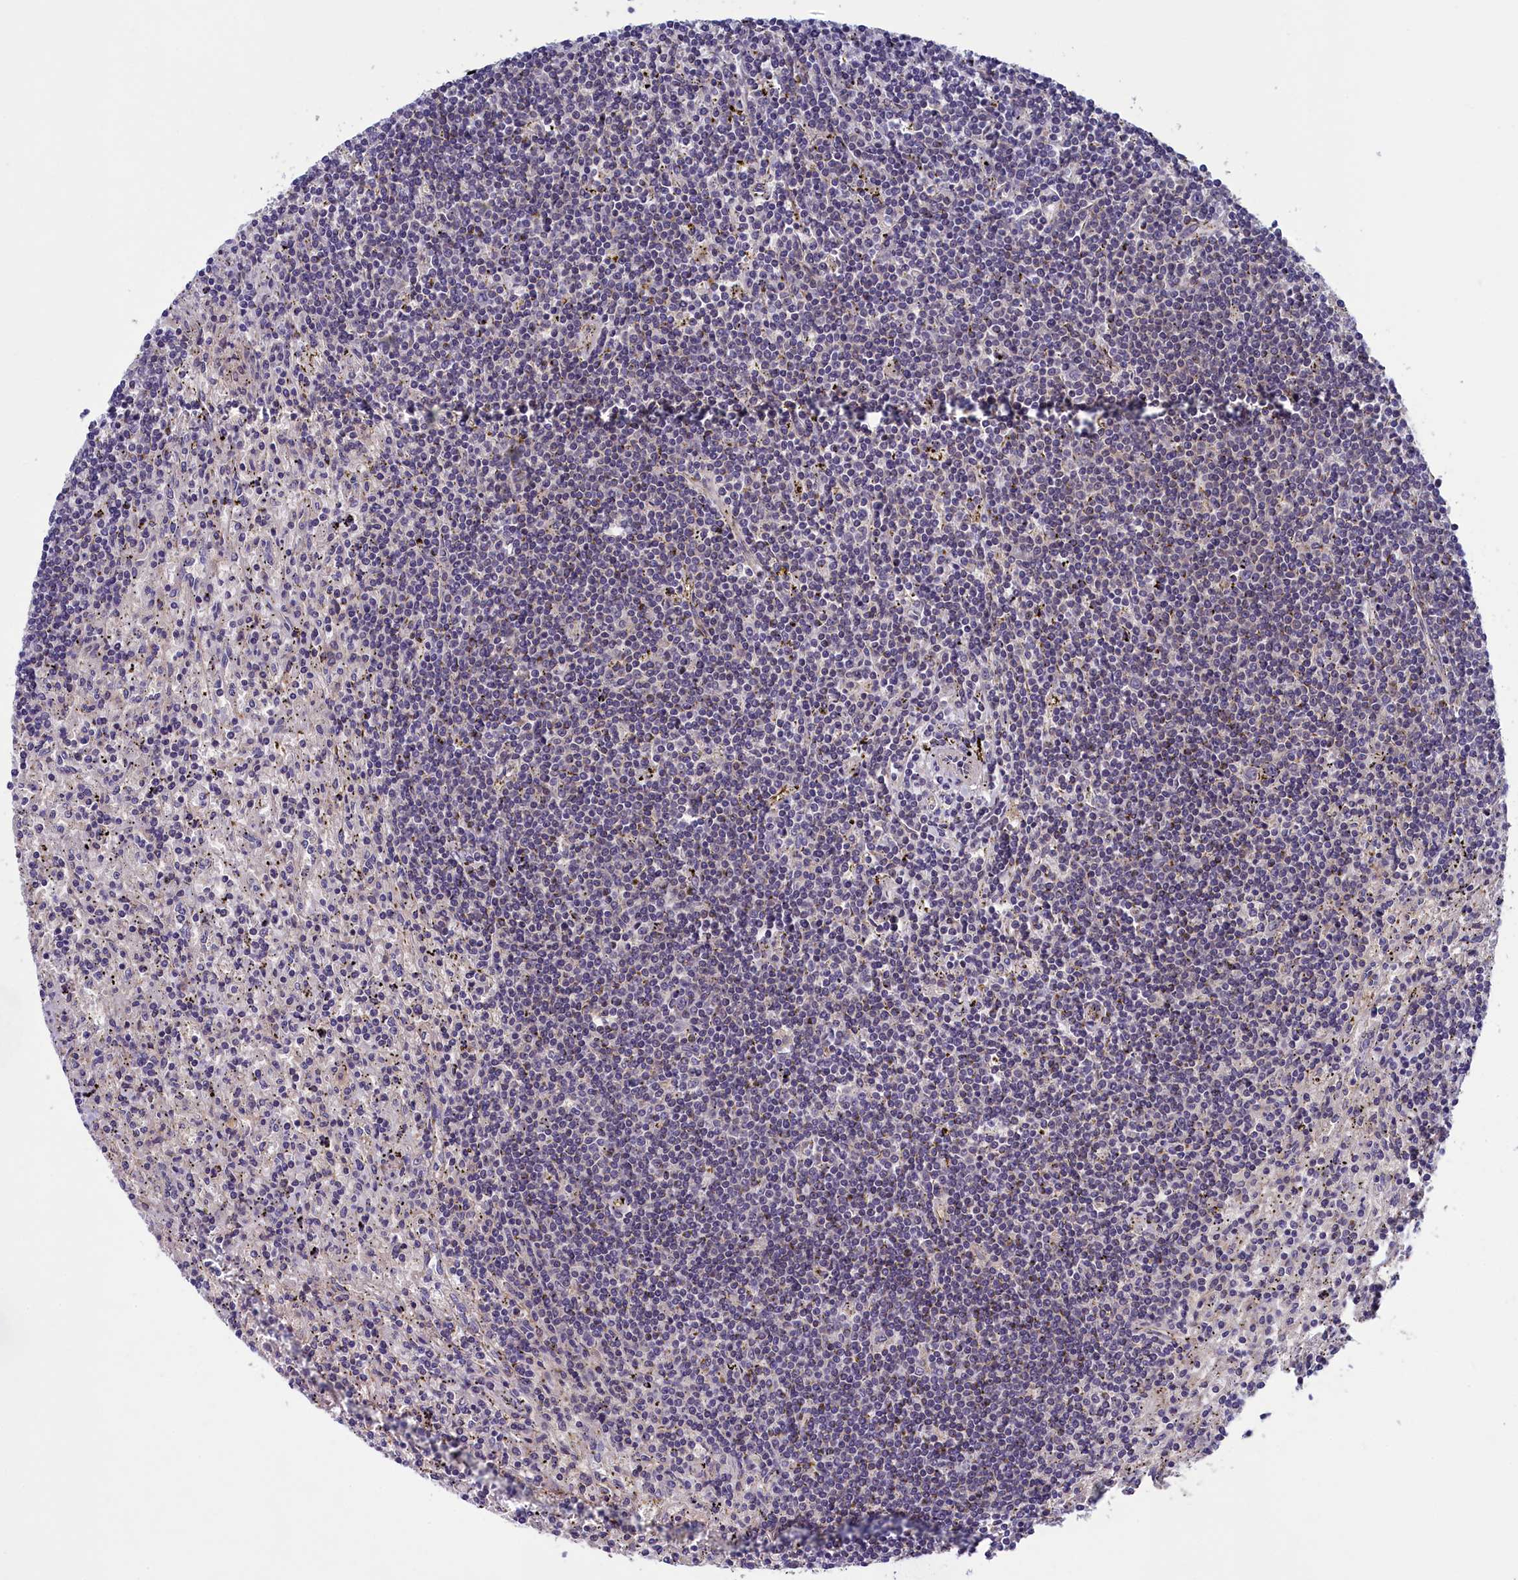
{"staining": {"intensity": "negative", "quantity": "none", "location": "none"}, "tissue": "lymphoma", "cell_type": "Tumor cells", "image_type": "cancer", "snomed": [{"axis": "morphology", "description": "Malignant lymphoma, non-Hodgkin's type, Low grade"}, {"axis": "topography", "description": "Spleen"}], "caption": "Human lymphoma stained for a protein using immunohistochemistry (IHC) demonstrates no staining in tumor cells.", "gene": "NUBP1", "patient": {"sex": "male", "age": 76}}